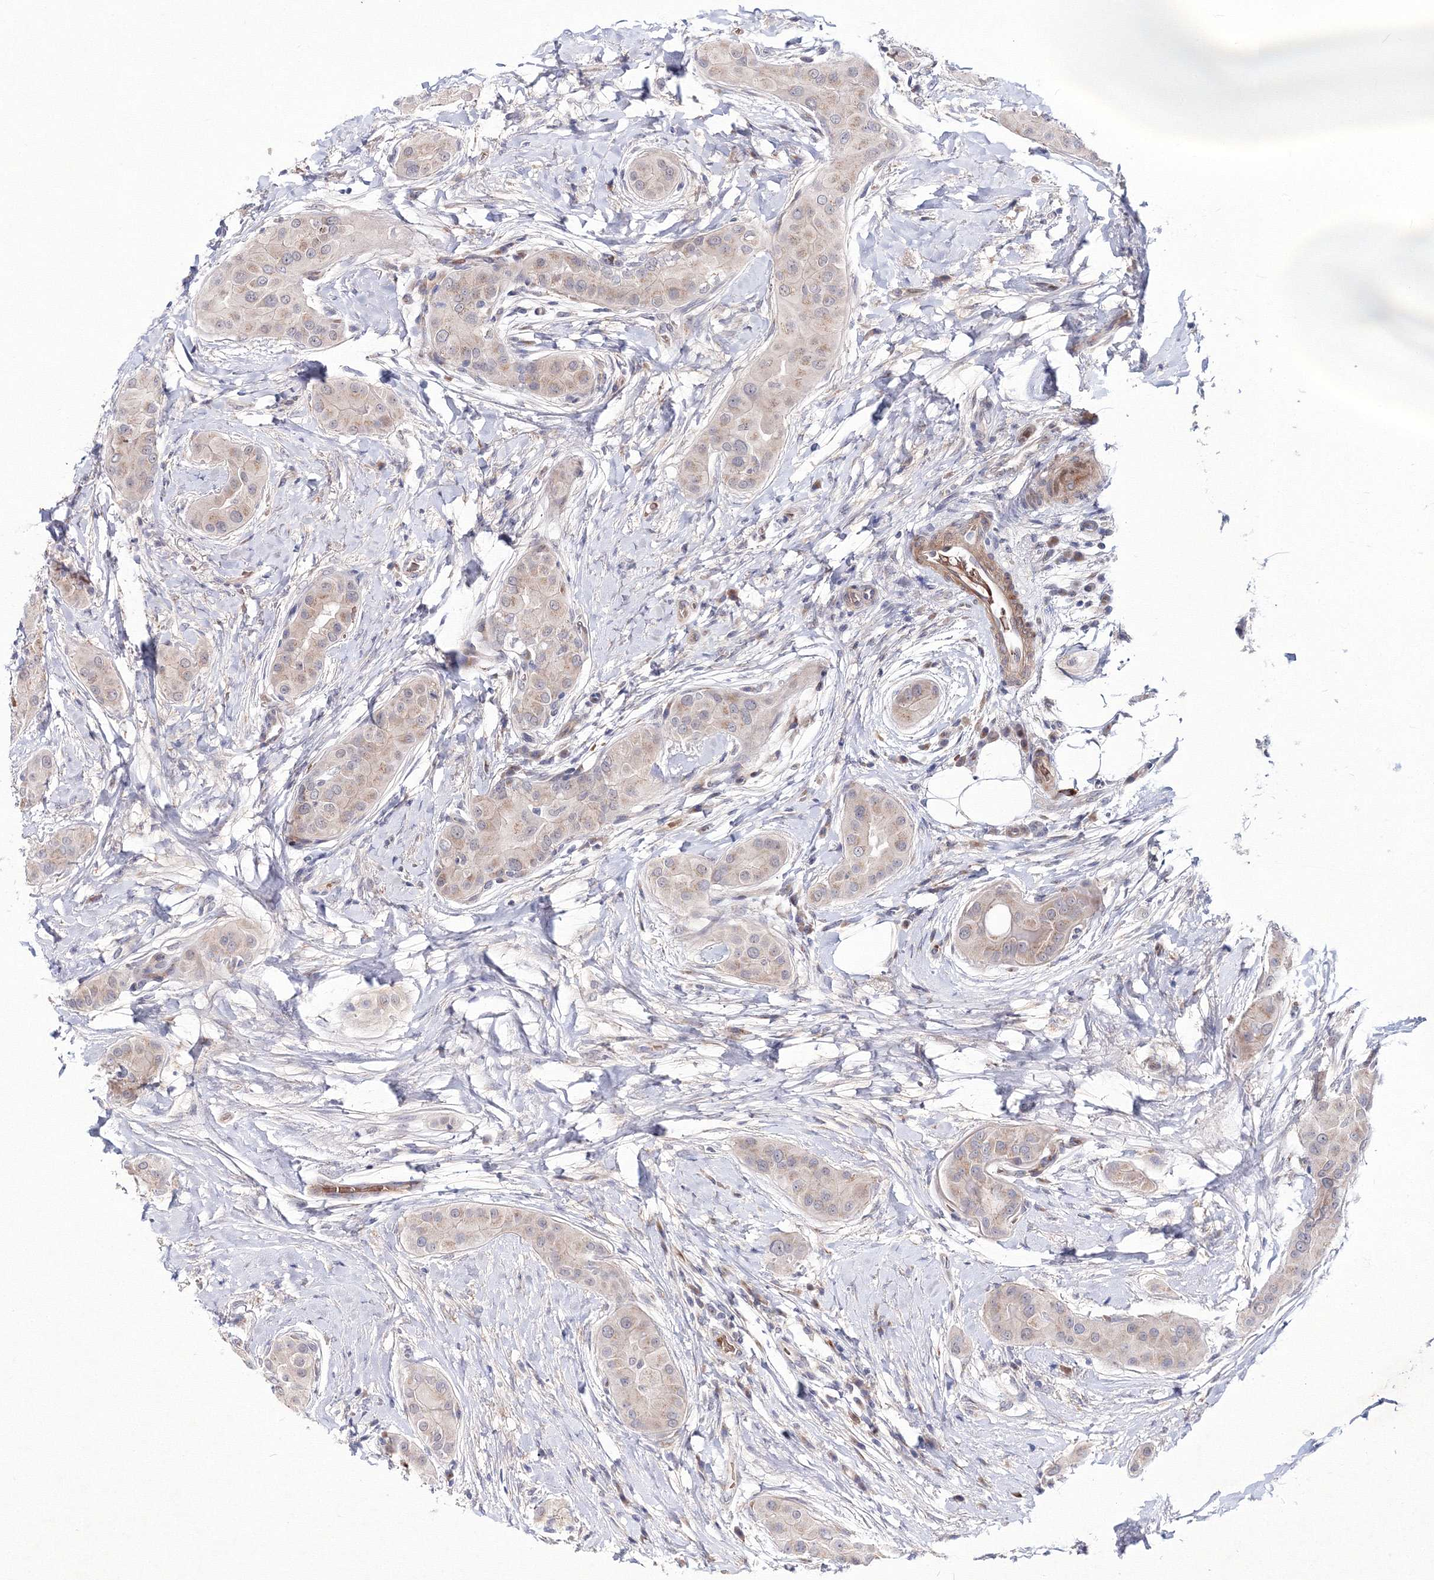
{"staining": {"intensity": "weak", "quantity": "25%-75%", "location": "cytoplasmic/membranous"}, "tissue": "thyroid cancer", "cell_type": "Tumor cells", "image_type": "cancer", "snomed": [{"axis": "morphology", "description": "Papillary adenocarcinoma, NOS"}, {"axis": "topography", "description": "Thyroid gland"}], "caption": "The immunohistochemical stain highlights weak cytoplasmic/membranous expression in tumor cells of thyroid cancer tissue.", "gene": "C11orf52", "patient": {"sex": "male", "age": 33}}